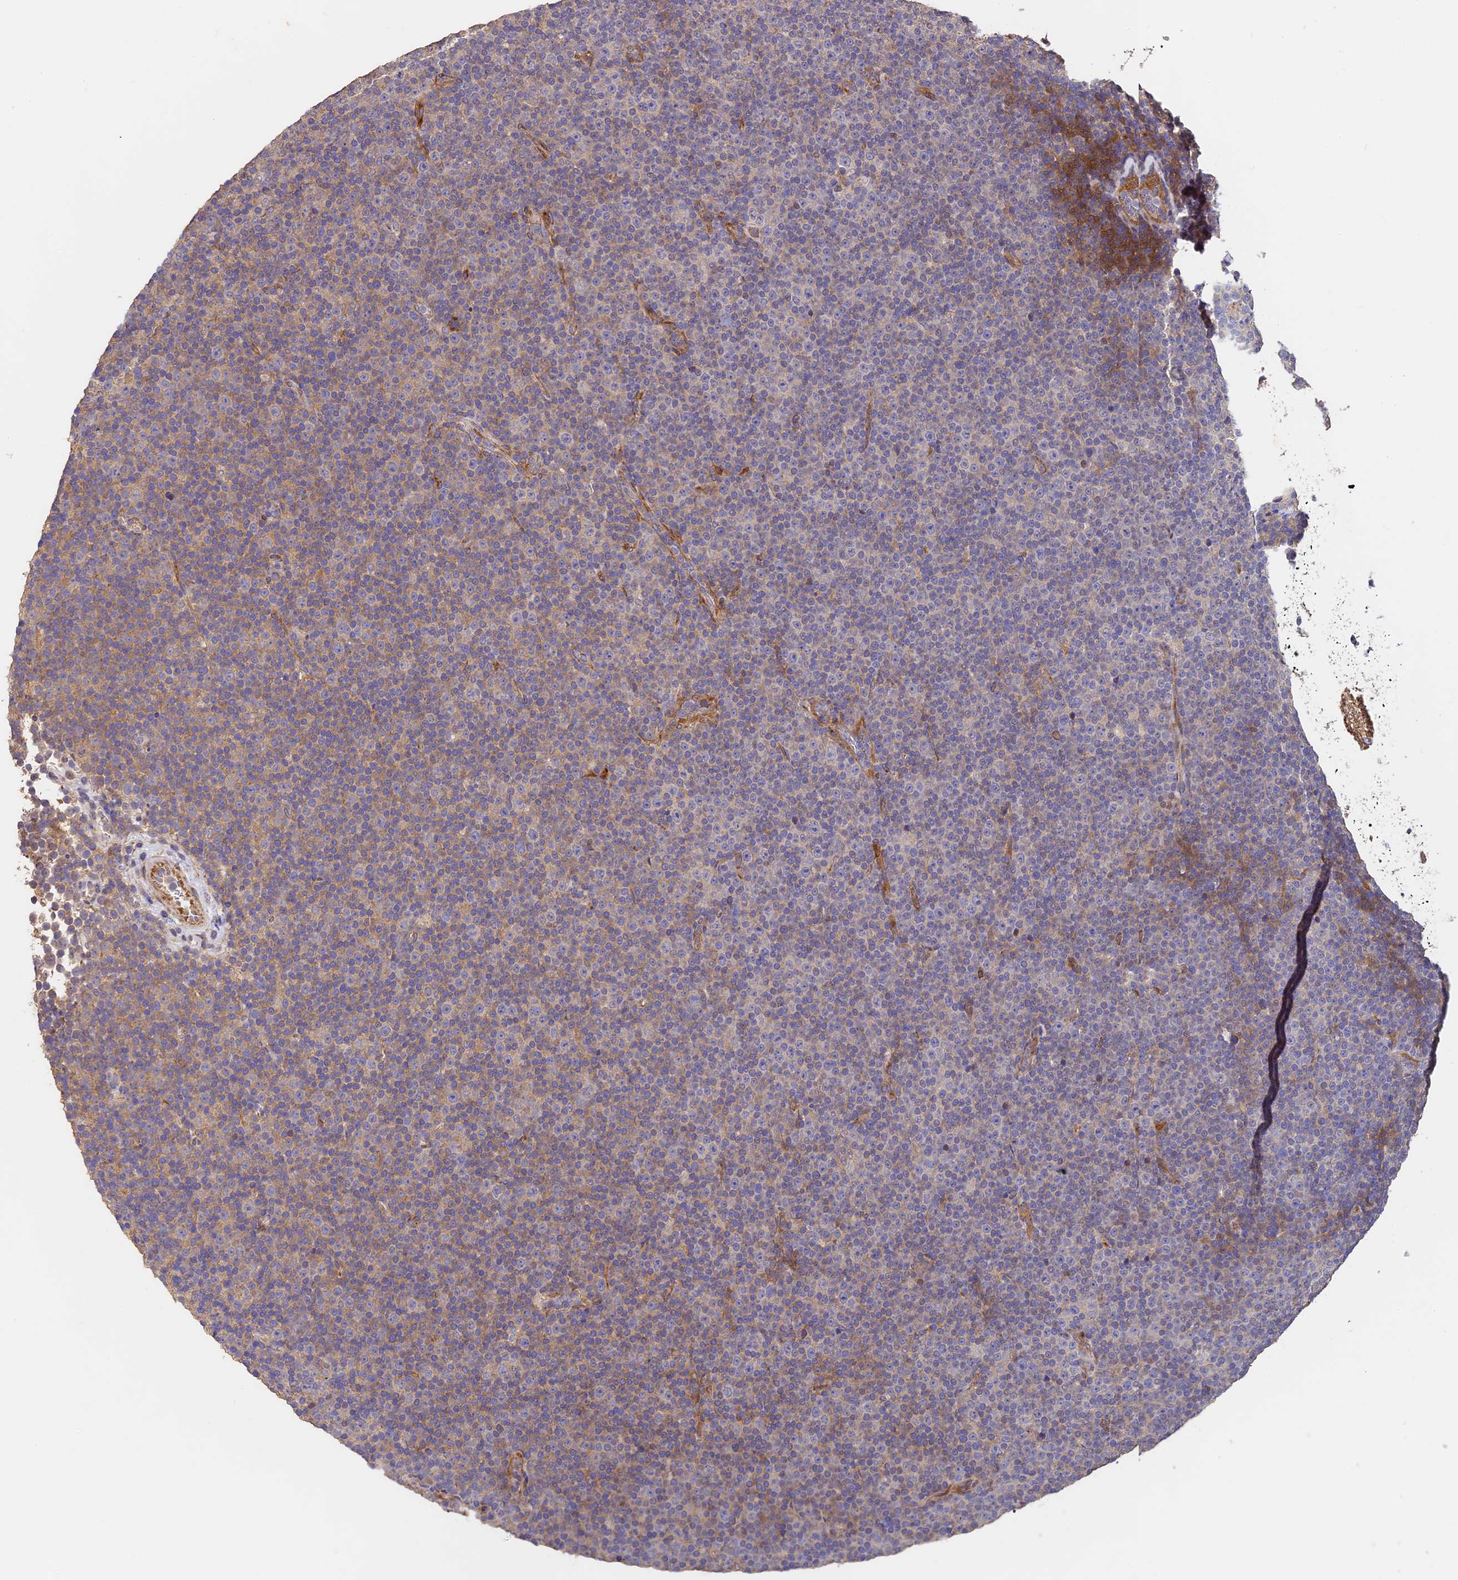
{"staining": {"intensity": "weak", "quantity": "25%-75%", "location": "cytoplasmic/membranous"}, "tissue": "lymphoma", "cell_type": "Tumor cells", "image_type": "cancer", "snomed": [{"axis": "morphology", "description": "Malignant lymphoma, non-Hodgkin's type, Low grade"}, {"axis": "topography", "description": "Lymph node"}], "caption": "Weak cytoplasmic/membranous positivity for a protein is identified in approximately 25%-75% of tumor cells of malignant lymphoma, non-Hodgkin's type (low-grade) using immunohistochemistry (IHC).", "gene": "SLC11A1", "patient": {"sex": "female", "age": 67}}